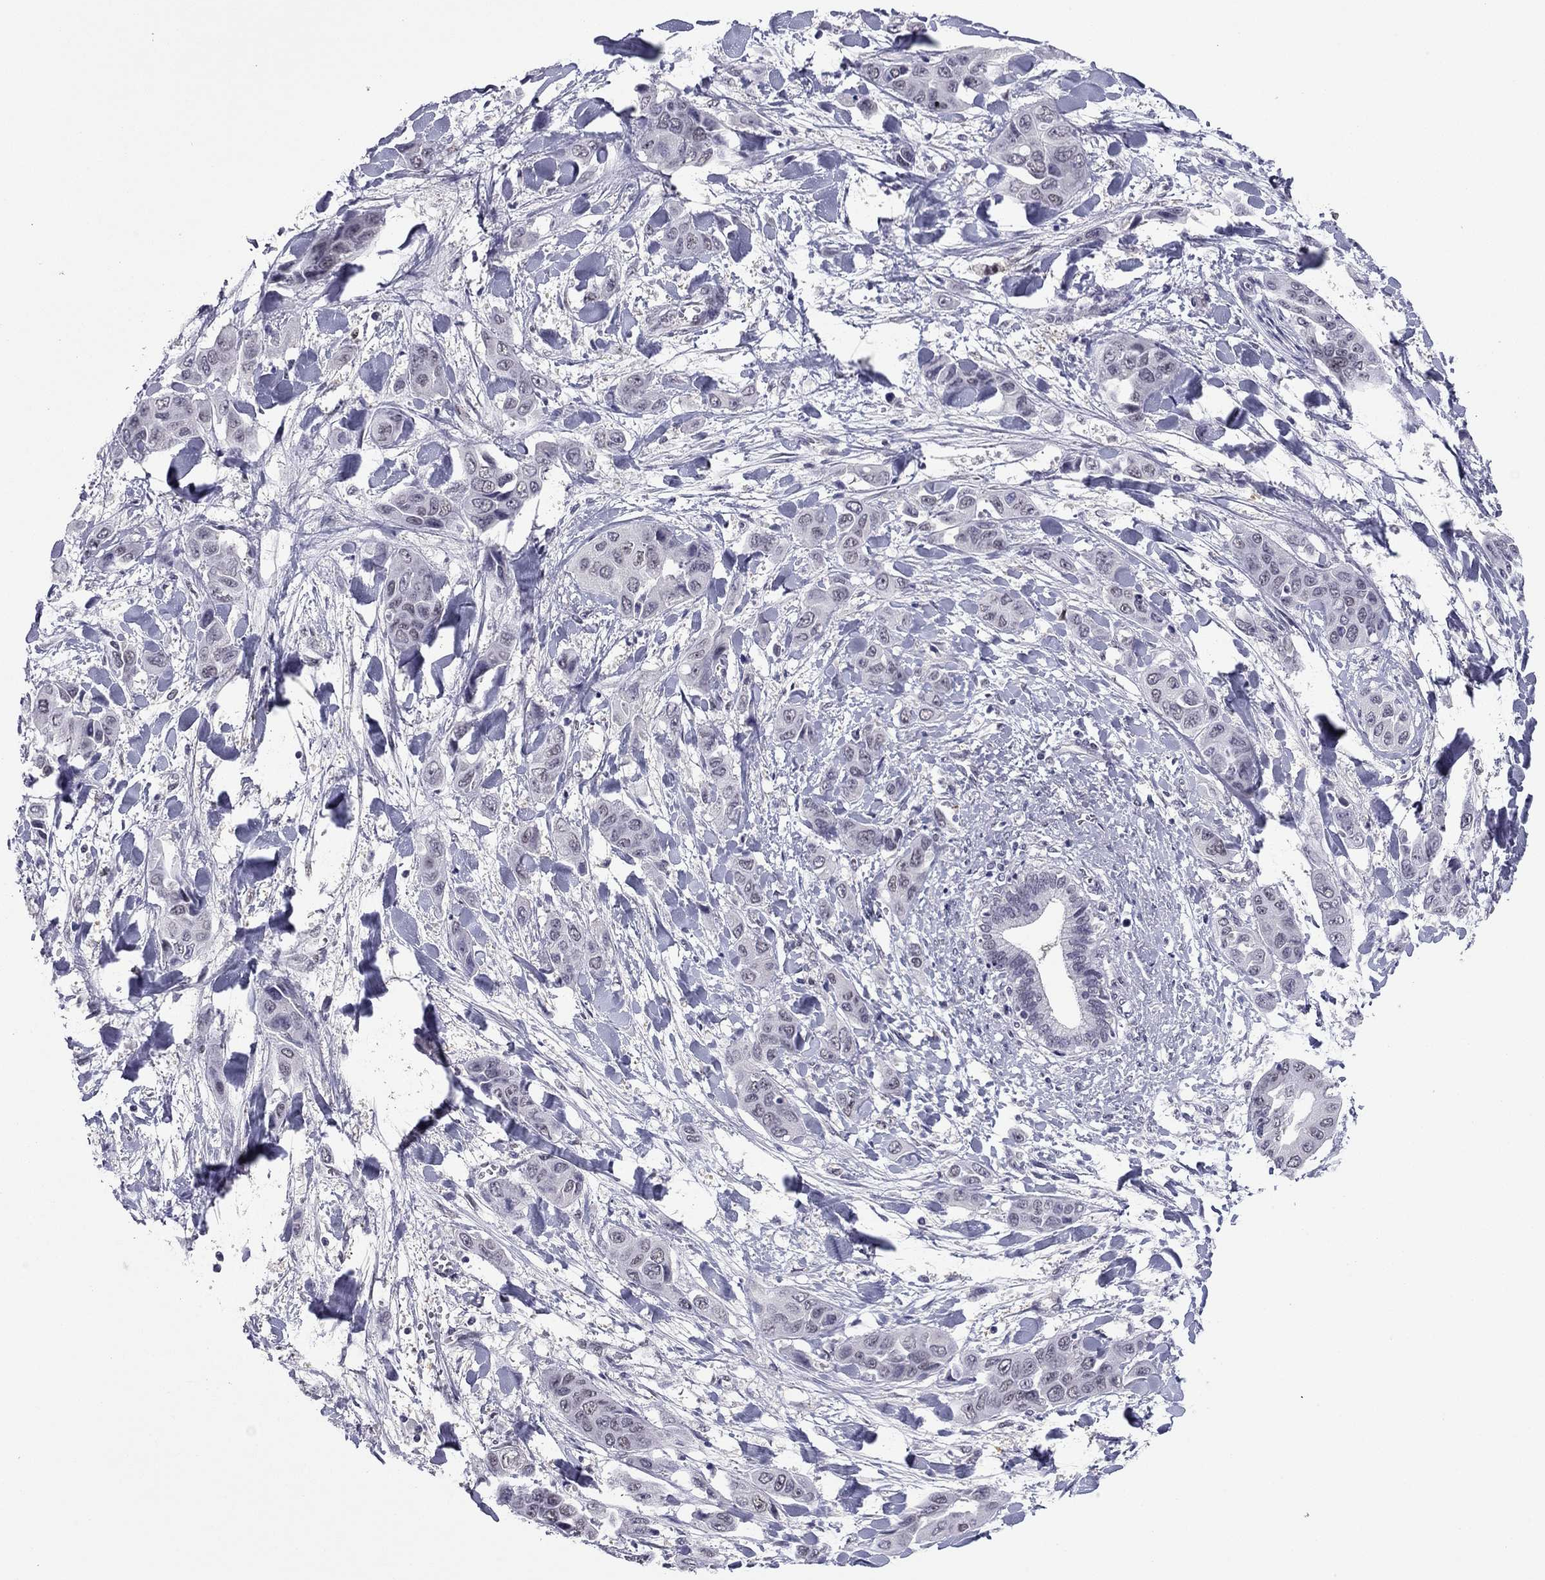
{"staining": {"intensity": "negative", "quantity": "none", "location": "none"}, "tissue": "liver cancer", "cell_type": "Tumor cells", "image_type": "cancer", "snomed": [{"axis": "morphology", "description": "Cholangiocarcinoma"}, {"axis": "topography", "description": "Liver"}], "caption": "Tumor cells show no significant expression in liver cholangiocarcinoma.", "gene": "DOT1L", "patient": {"sex": "female", "age": 52}}